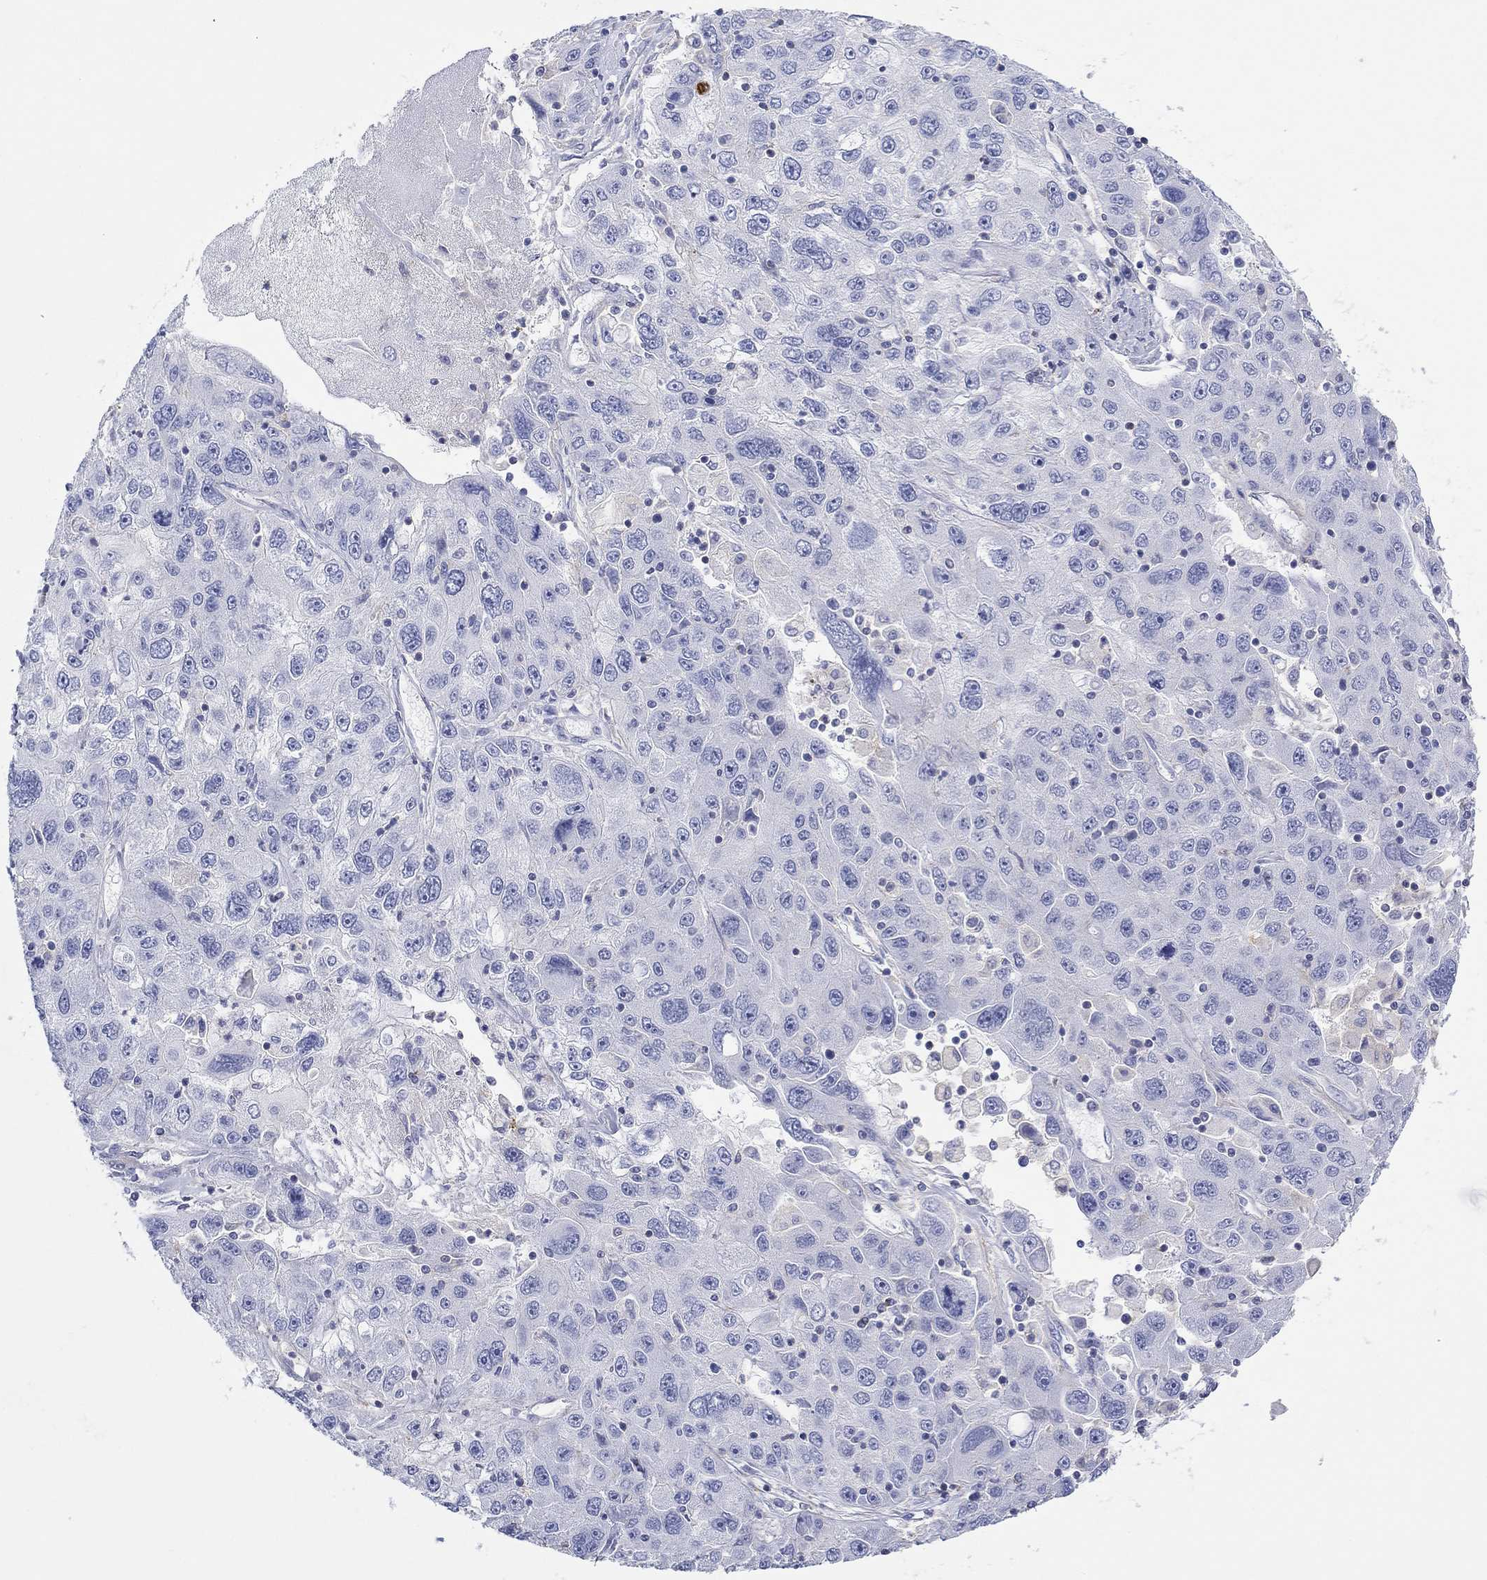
{"staining": {"intensity": "negative", "quantity": "none", "location": "none"}, "tissue": "stomach cancer", "cell_type": "Tumor cells", "image_type": "cancer", "snomed": [{"axis": "morphology", "description": "Adenocarcinoma, NOS"}, {"axis": "topography", "description": "Stomach"}], "caption": "A high-resolution histopathology image shows immunohistochemistry (IHC) staining of stomach cancer, which shows no significant positivity in tumor cells.", "gene": "PPIL6", "patient": {"sex": "male", "age": 56}}